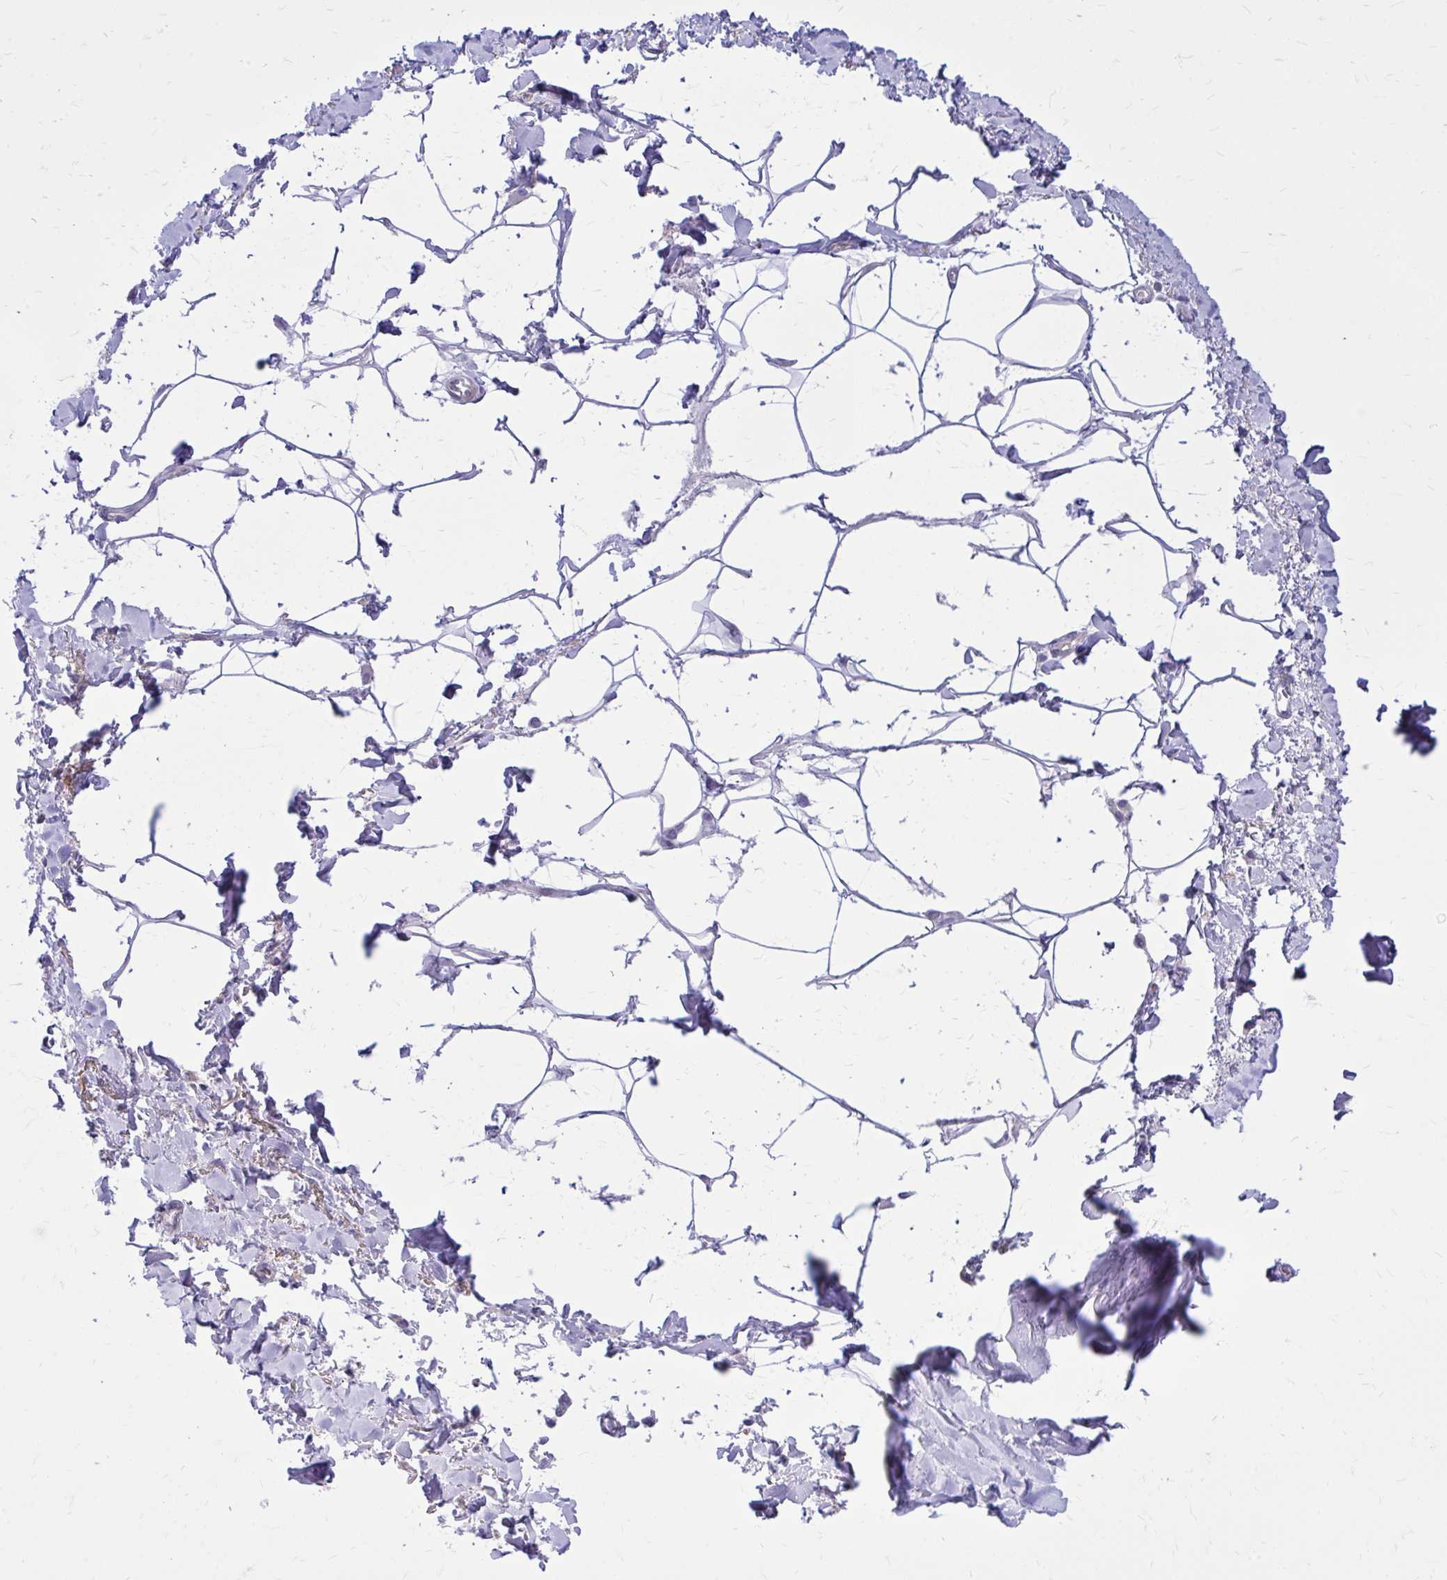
{"staining": {"intensity": "negative", "quantity": "none", "location": "none"}, "tissue": "adipose tissue", "cell_type": "Adipocytes", "image_type": "normal", "snomed": [{"axis": "morphology", "description": "Normal tissue, NOS"}, {"axis": "topography", "description": "Vagina"}, {"axis": "topography", "description": "Peripheral nerve tissue"}], "caption": "Immunohistochemistry of benign adipose tissue demonstrates no expression in adipocytes. (DAB (3,3'-diaminobenzidine) immunohistochemistry, high magnification).", "gene": "ADAMTSL1", "patient": {"sex": "female", "age": 71}}